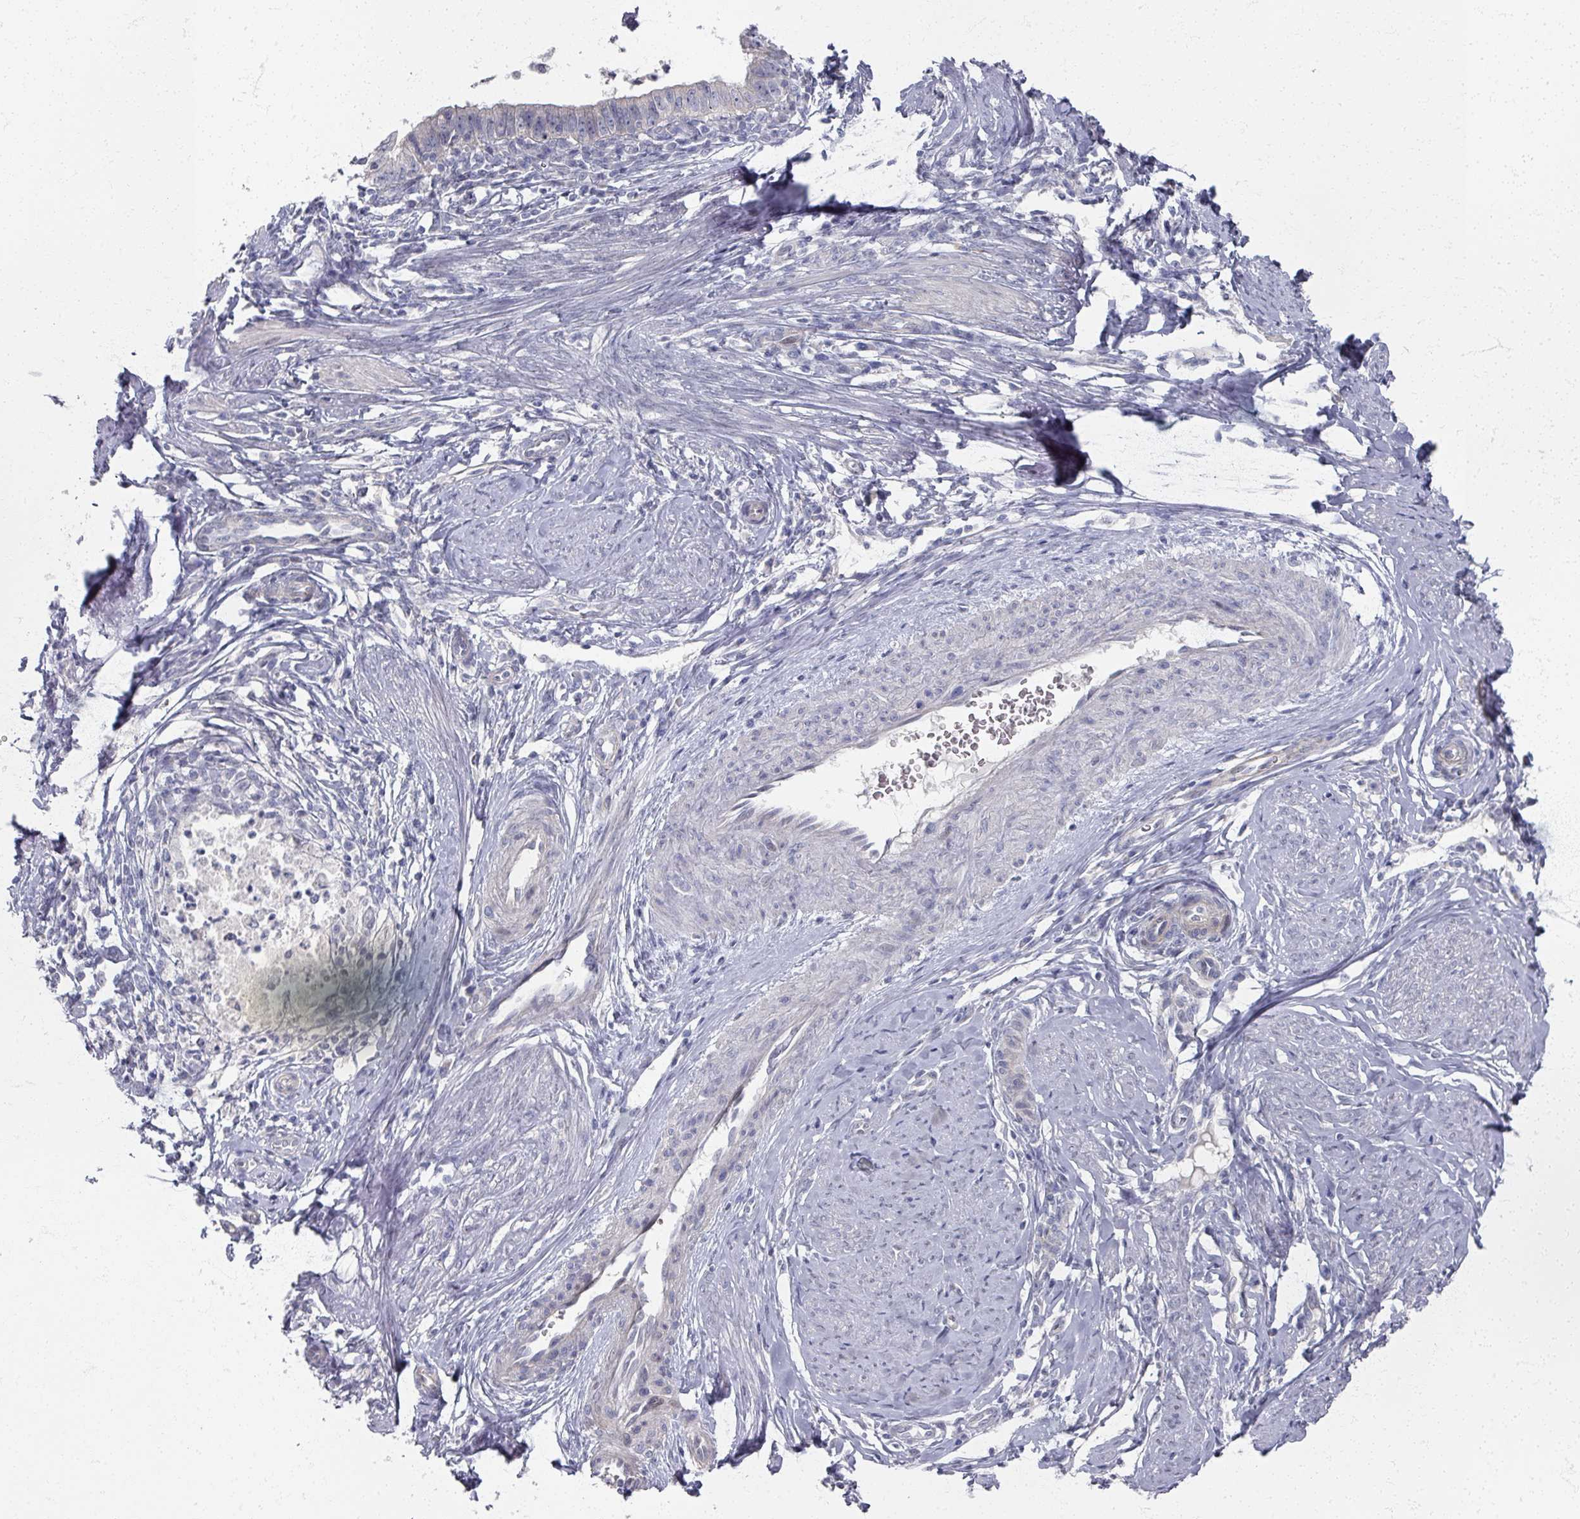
{"staining": {"intensity": "negative", "quantity": "none", "location": "none"}, "tissue": "cervical cancer", "cell_type": "Tumor cells", "image_type": "cancer", "snomed": [{"axis": "morphology", "description": "Adenocarcinoma, NOS"}, {"axis": "topography", "description": "Cervix"}], "caption": "There is no significant expression in tumor cells of adenocarcinoma (cervical).", "gene": "TTYH3", "patient": {"sex": "female", "age": 36}}